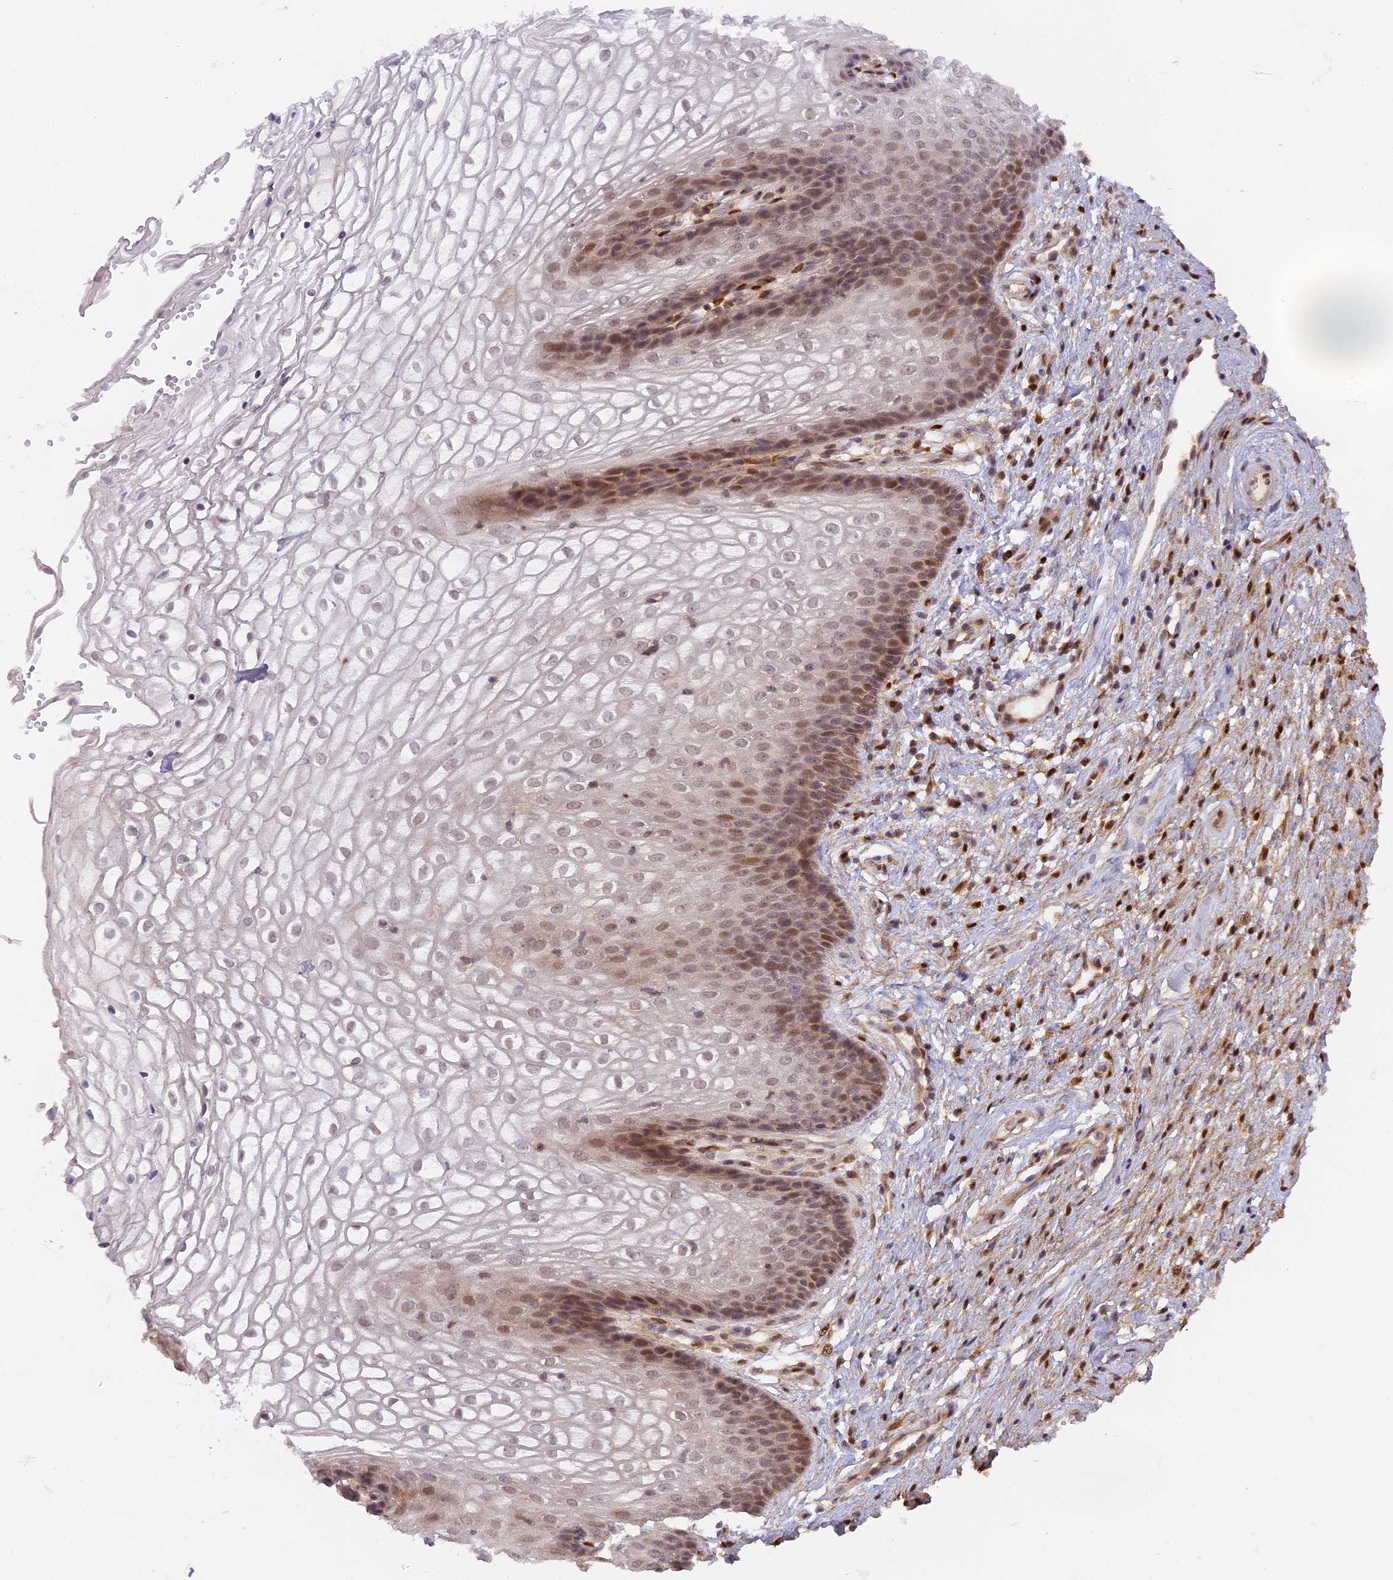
{"staining": {"intensity": "moderate", "quantity": "<25%", "location": "nuclear"}, "tissue": "vagina", "cell_type": "Squamous epithelial cells", "image_type": "normal", "snomed": [{"axis": "morphology", "description": "Normal tissue, NOS"}, {"axis": "topography", "description": "Vagina"}], "caption": "Immunohistochemical staining of benign human vagina exhibits <25% levels of moderate nuclear protein staining in approximately <25% of squamous epithelial cells. (DAB (3,3'-diaminobenzidine) IHC with brightfield microscopy, high magnification).", "gene": "MYBL2", "patient": {"sex": "female", "age": 34}}